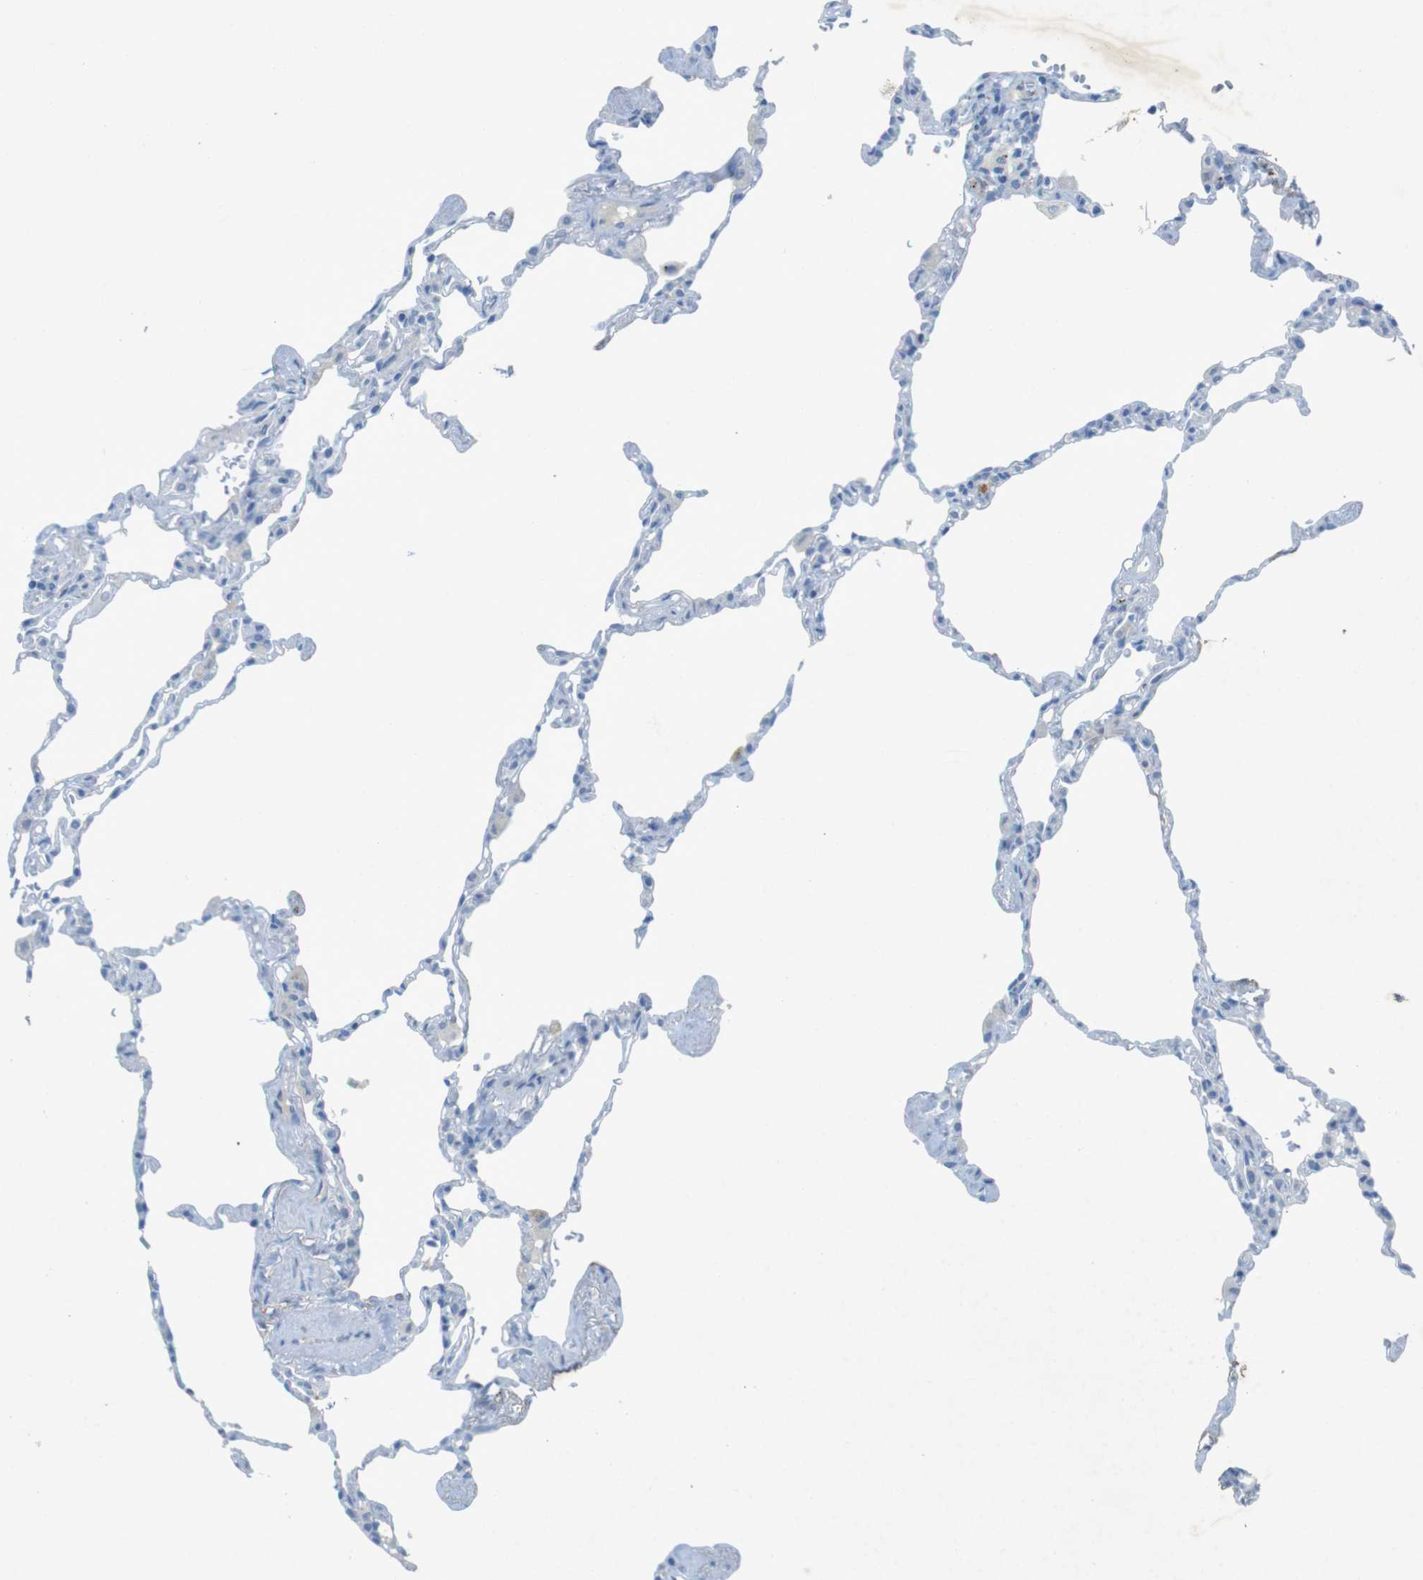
{"staining": {"intensity": "negative", "quantity": "none", "location": "none"}, "tissue": "lung", "cell_type": "Alveolar cells", "image_type": "normal", "snomed": [{"axis": "morphology", "description": "Normal tissue, NOS"}, {"axis": "topography", "description": "Lung"}], "caption": "Immunohistochemical staining of unremarkable lung shows no significant expression in alveolar cells.", "gene": "CD320", "patient": {"sex": "male", "age": 59}}